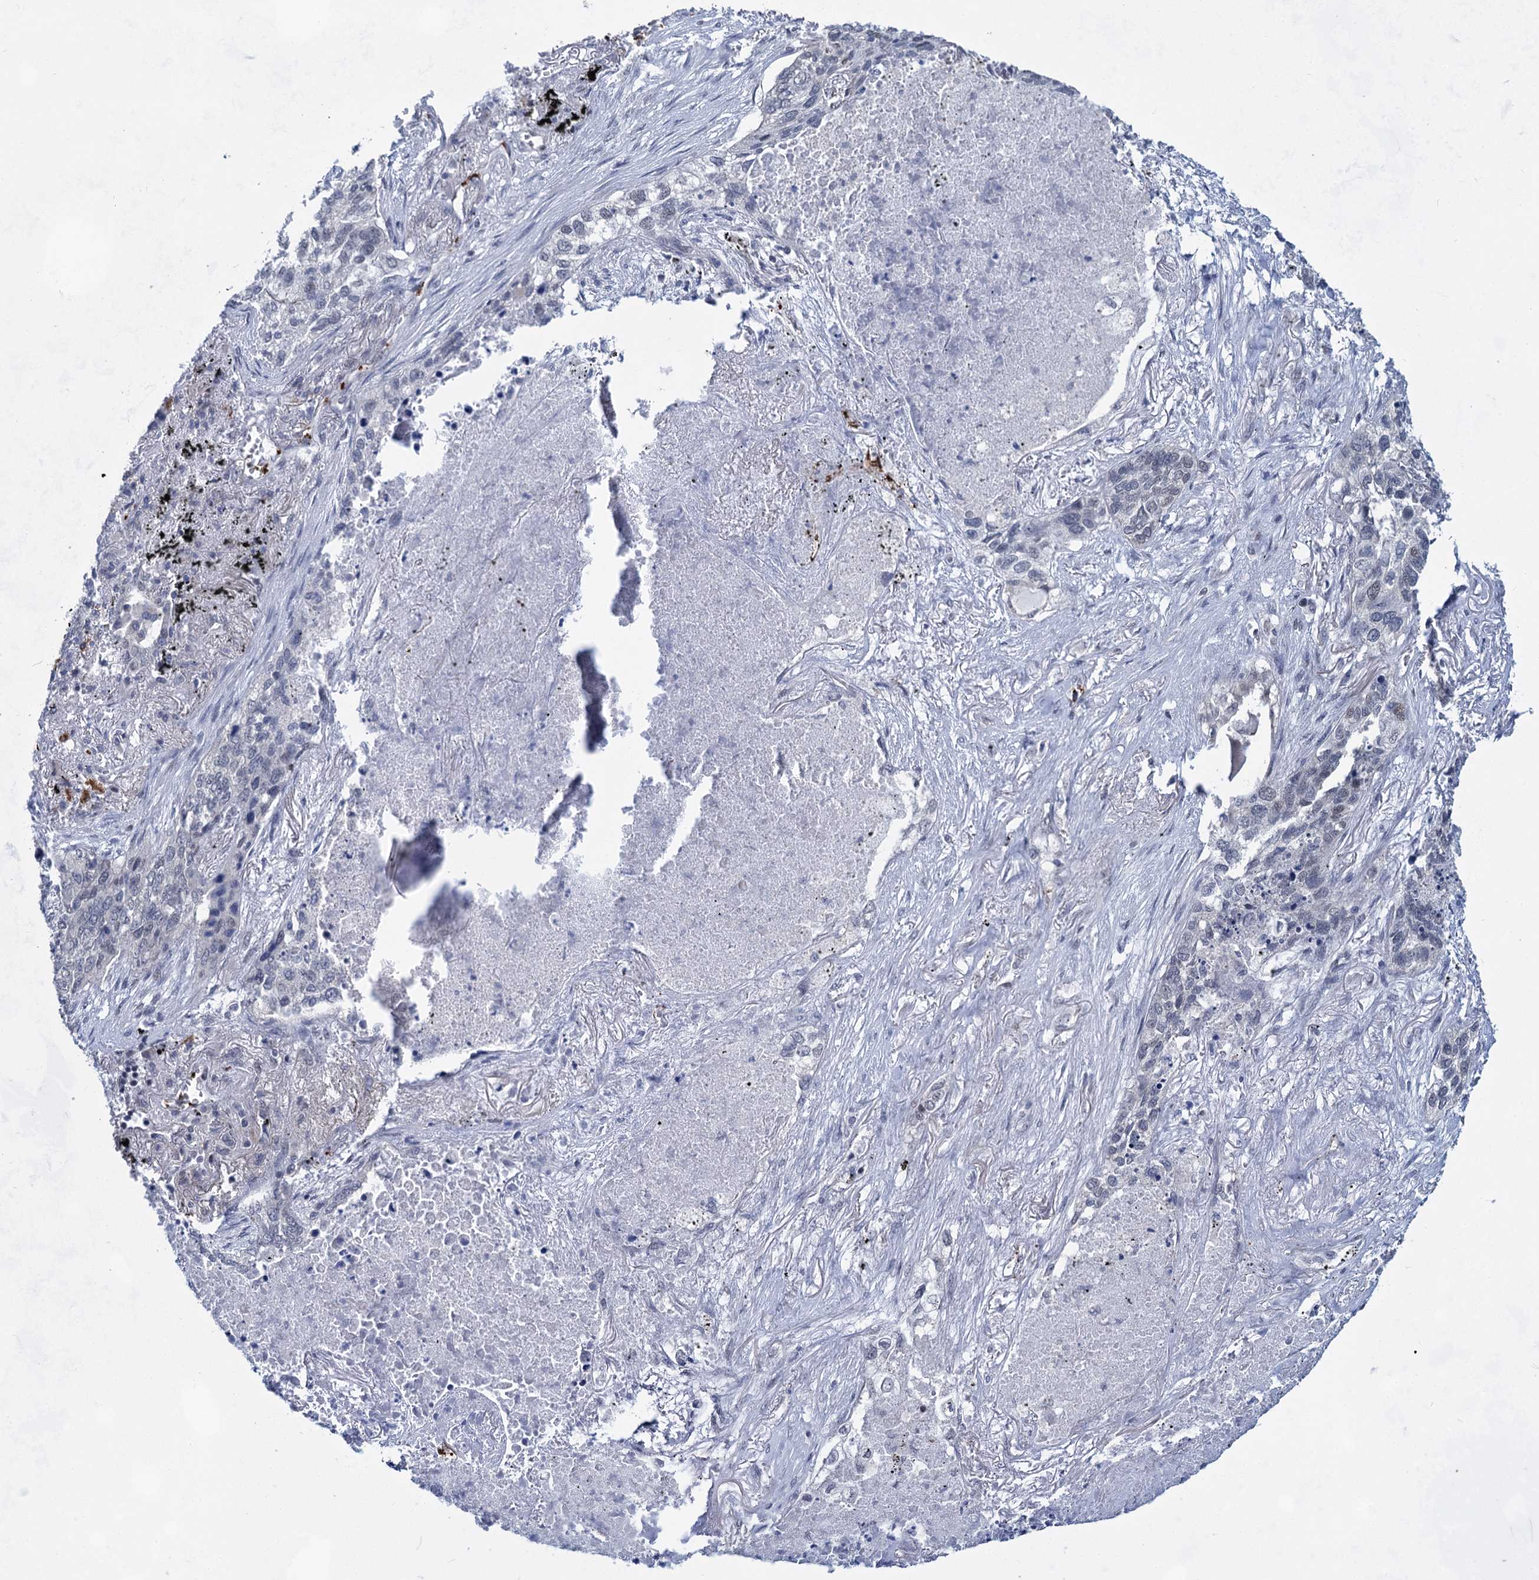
{"staining": {"intensity": "negative", "quantity": "none", "location": "none"}, "tissue": "lung cancer", "cell_type": "Tumor cells", "image_type": "cancer", "snomed": [{"axis": "morphology", "description": "Squamous cell carcinoma, NOS"}, {"axis": "topography", "description": "Lung"}], "caption": "A high-resolution histopathology image shows IHC staining of squamous cell carcinoma (lung), which exhibits no significant staining in tumor cells.", "gene": "MON2", "patient": {"sex": "female", "age": 63}}